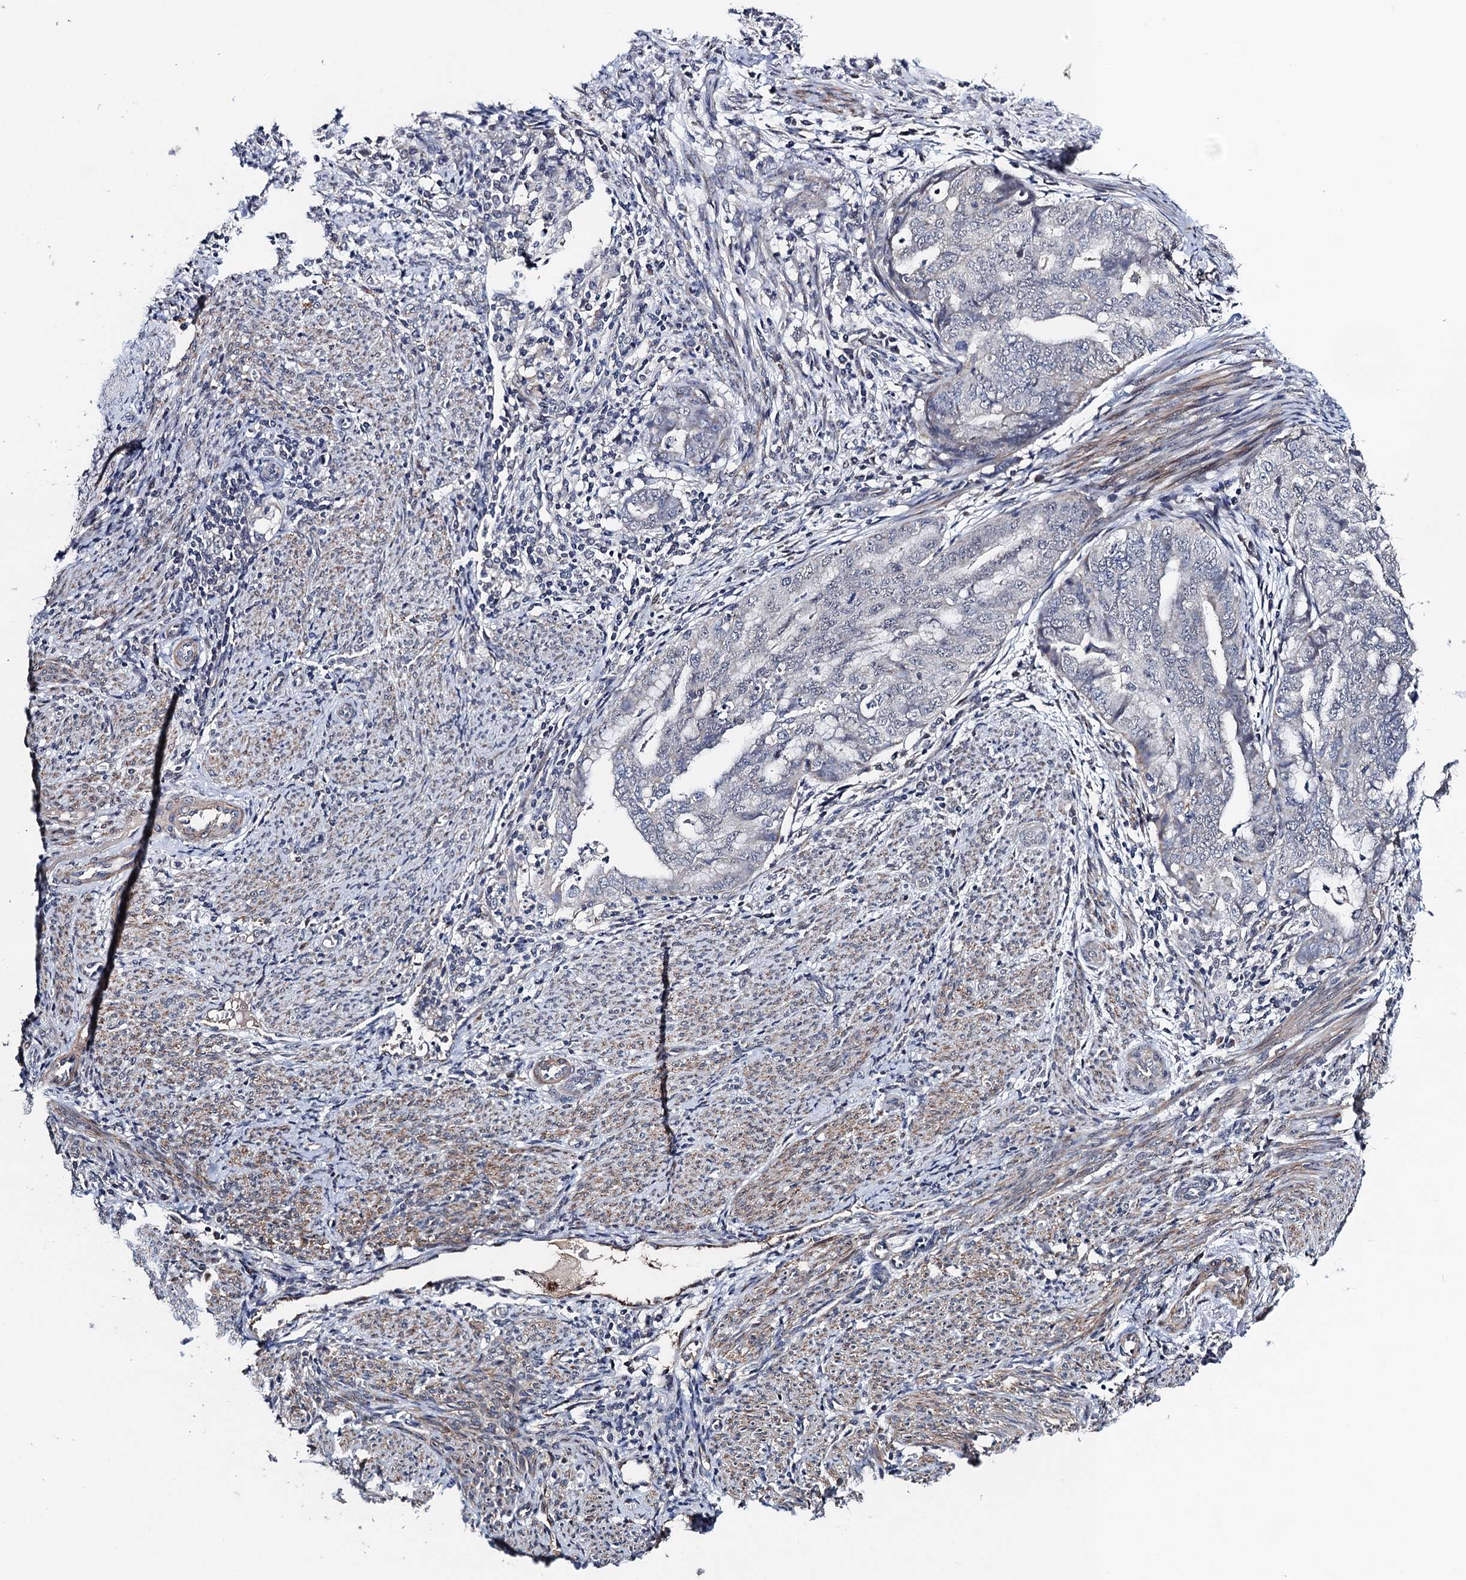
{"staining": {"intensity": "negative", "quantity": "none", "location": "none"}, "tissue": "endometrial cancer", "cell_type": "Tumor cells", "image_type": "cancer", "snomed": [{"axis": "morphology", "description": "Adenocarcinoma, NOS"}, {"axis": "topography", "description": "Endometrium"}], "caption": "High power microscopy image of an IHC image of endometrial cancer, revealing no significant staining in tumor cells.", "gene": "PPTC7", "patient": {"sex": "female", "age": 79}}